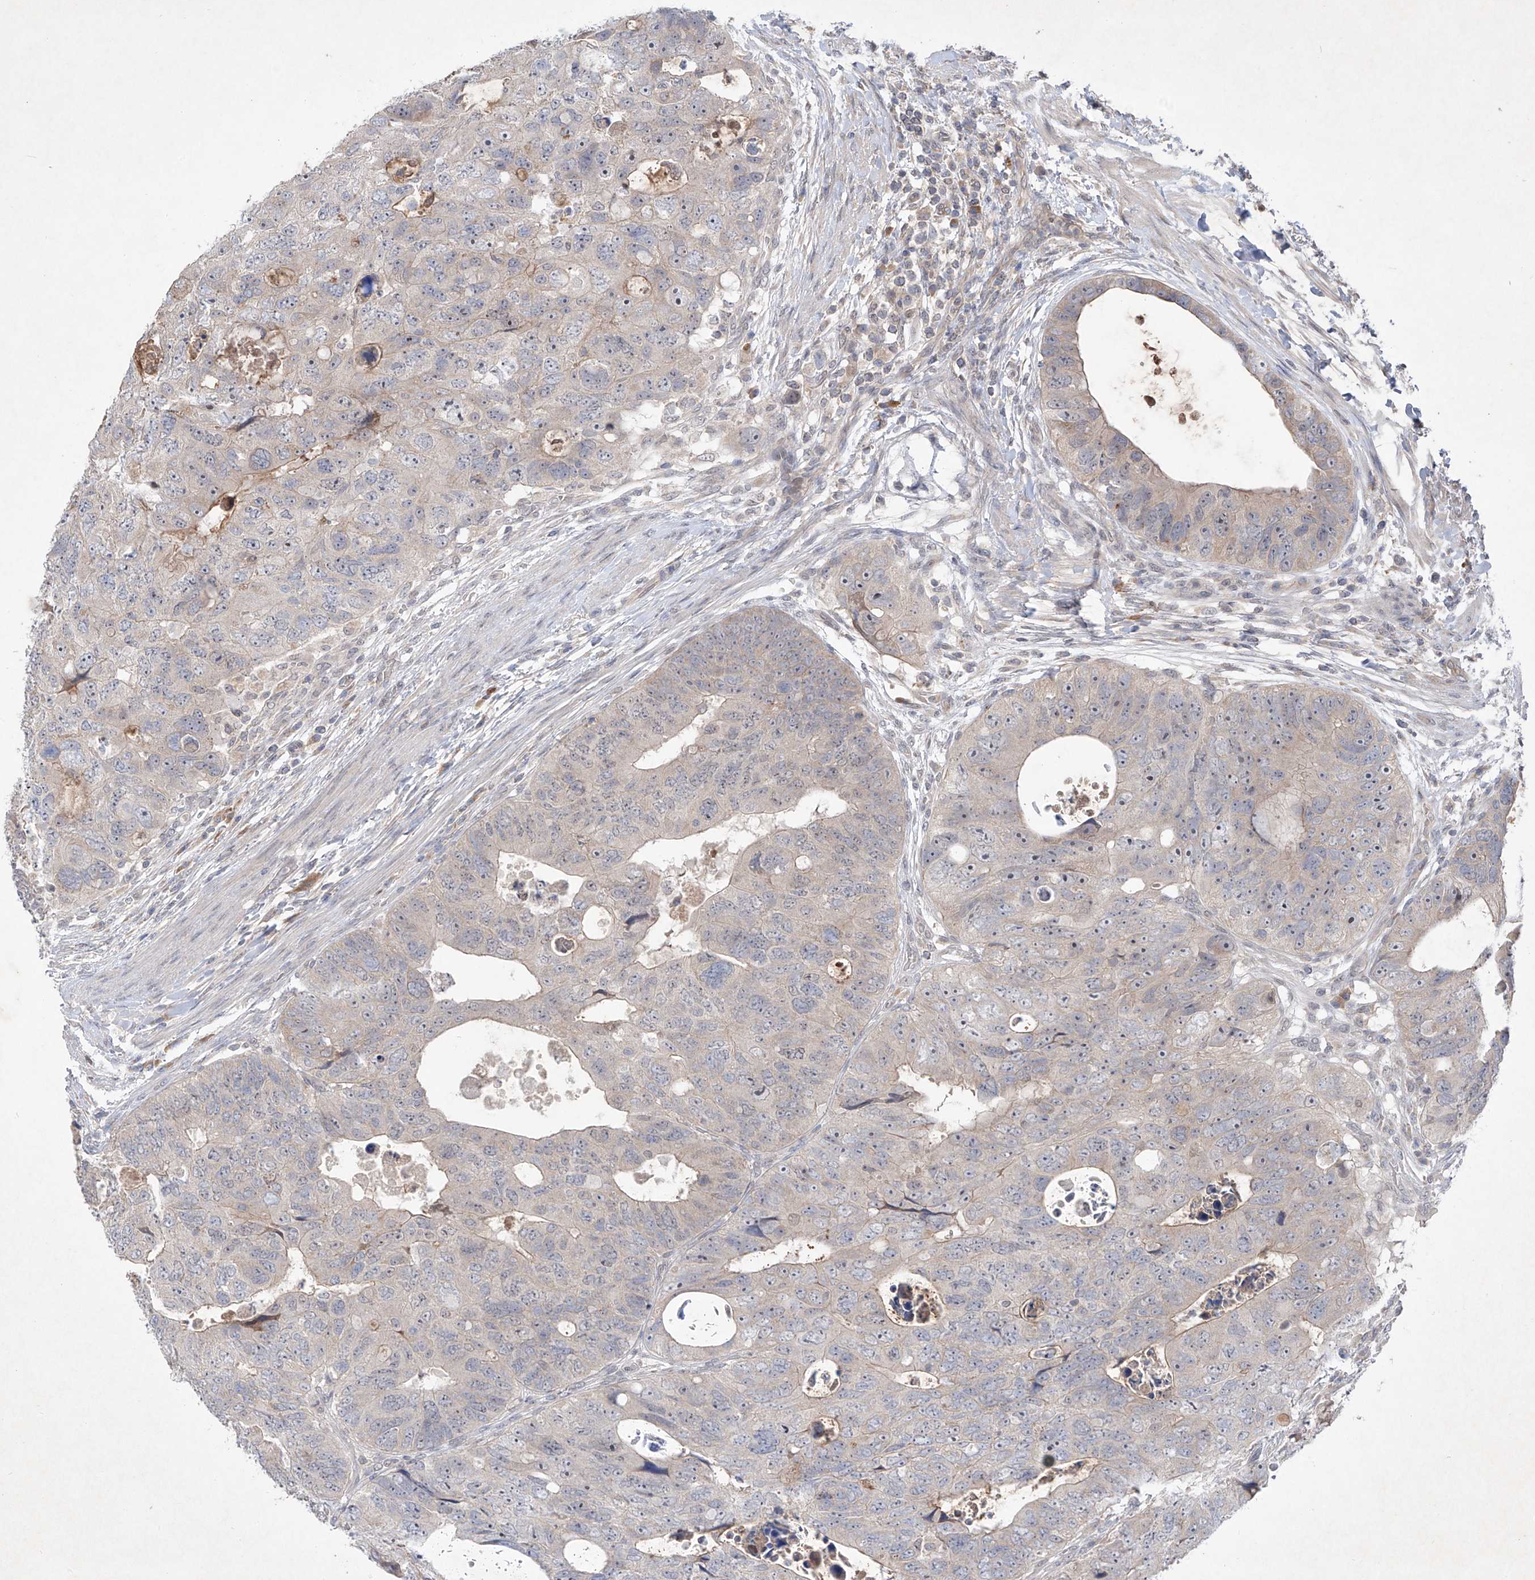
{"staining": {"intensity": "negative", "quantity": "none", "location": "none"}, "tissue": "colorectal cancer", "cell_type": "Tumor cells", "image_type": "cancer", "snomed": [{"axis": "morphology", "description": "Adenocarcinoma, NOS"}, {"axis": "topography", "description": "Rectum"}], "caption": "Immunohistochemical staining of human adenocarcinoma (colorectal) demonstrates no significant positivity in tumor cells. The staining was performed using DAB to visualize the protein expression in brown, while the nuclei were stained in blue with hematoxylin (Magnification: 20x).", "gene": "FAM135A", "patient": {"sex": "male", "age": 59}}